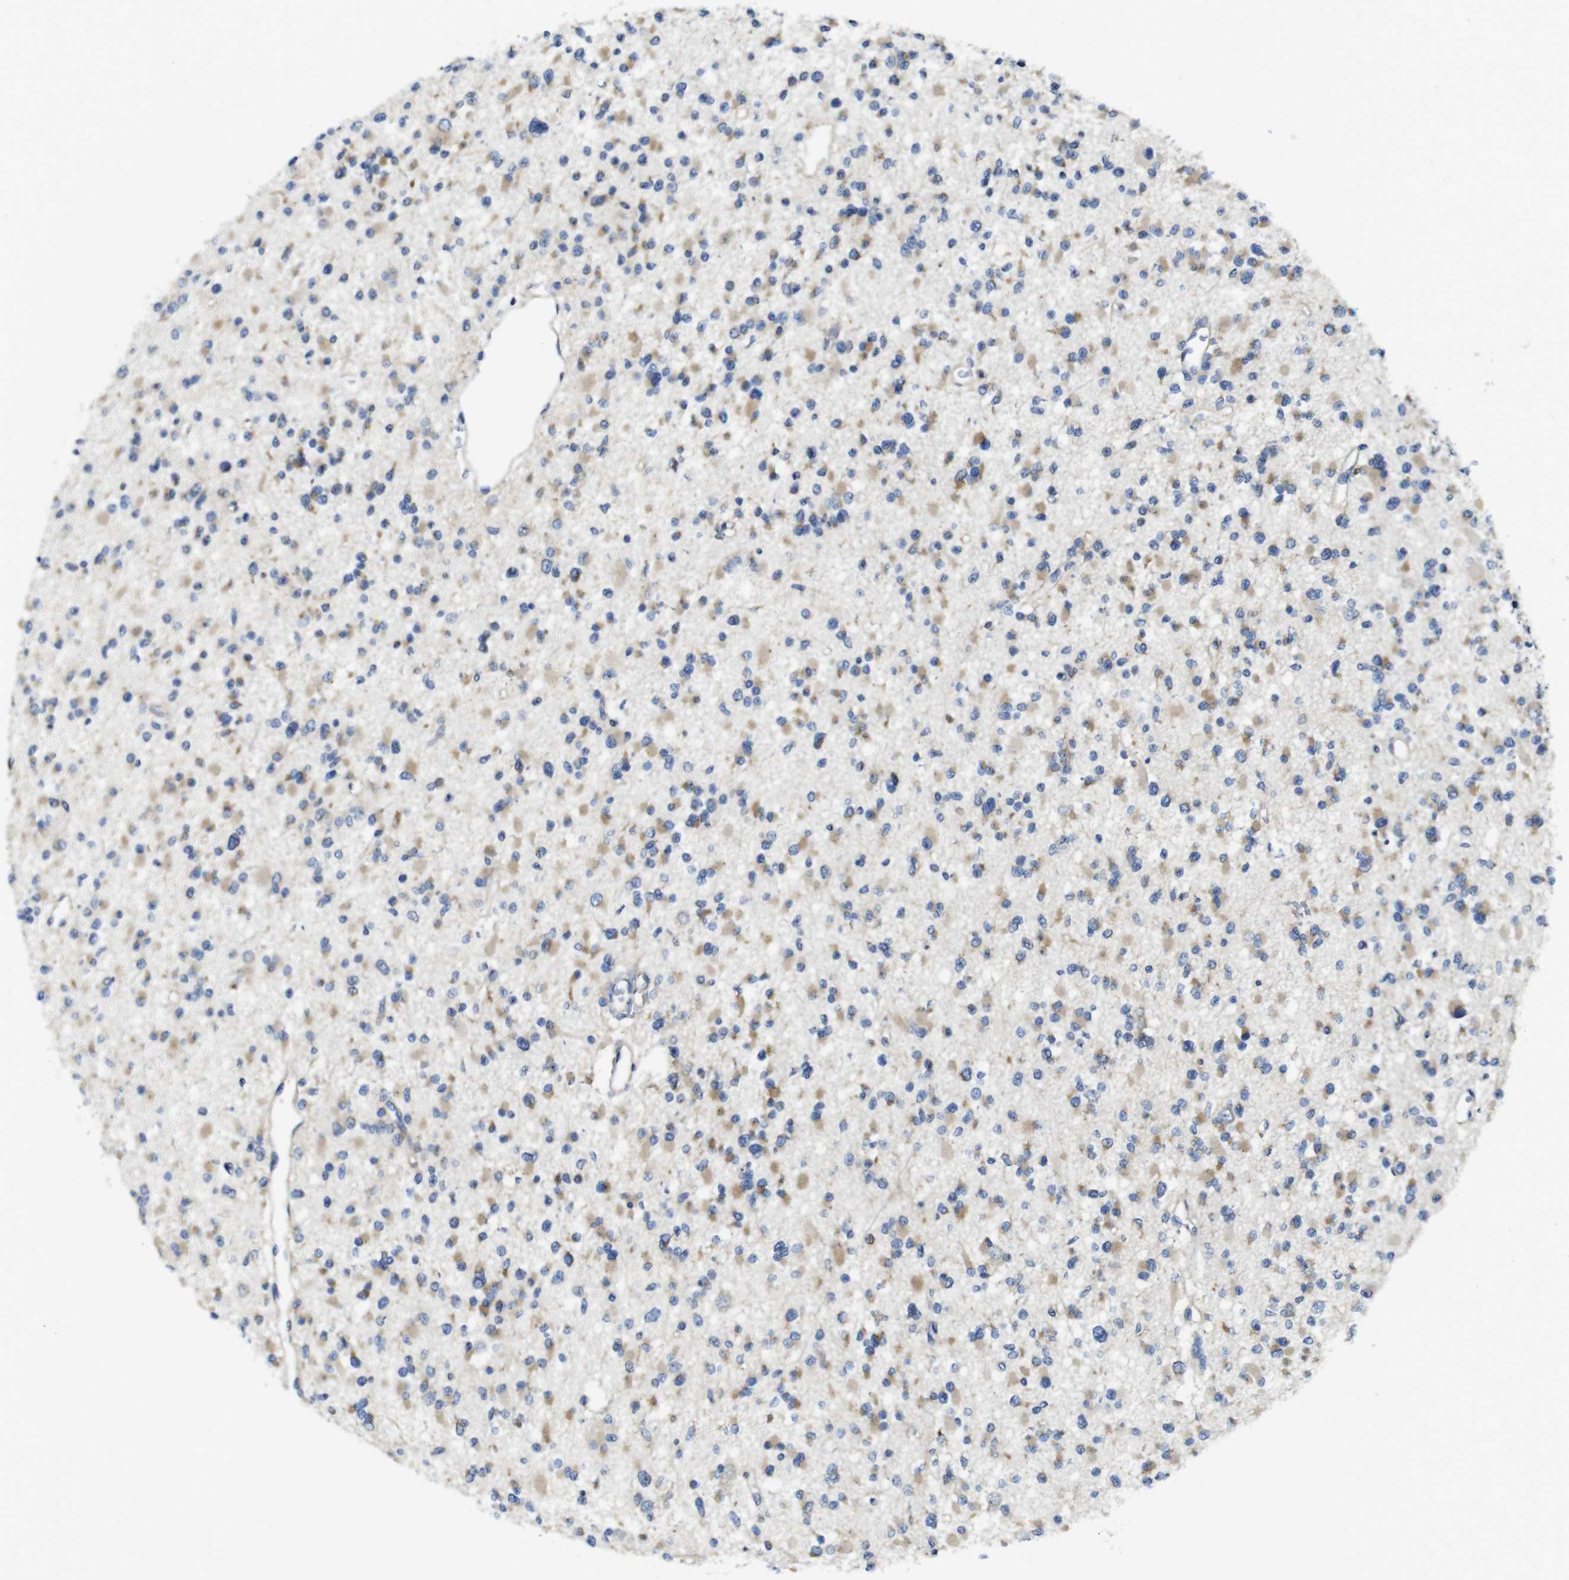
{"staining": {"intensity": "weak", "quantity": ">75%", "location": "cytoplasmic/membranous"}, "tissue": "glioma", "cell_type": "Tumor cells", "image_type": "cancer", "snomed": [{"axis": "morphology", "description": "Glioma, malignant, Low grade"}, {"axis": "topography", "description": "Brain"}], "caption": "Protein staining of malignant low-grade glioma tissue shows weak cytoplasmic/membranous staining in about >75% of tumor cells.", "gene": "DDRGK1", "patient": {"sex": "female", "age": 22}}